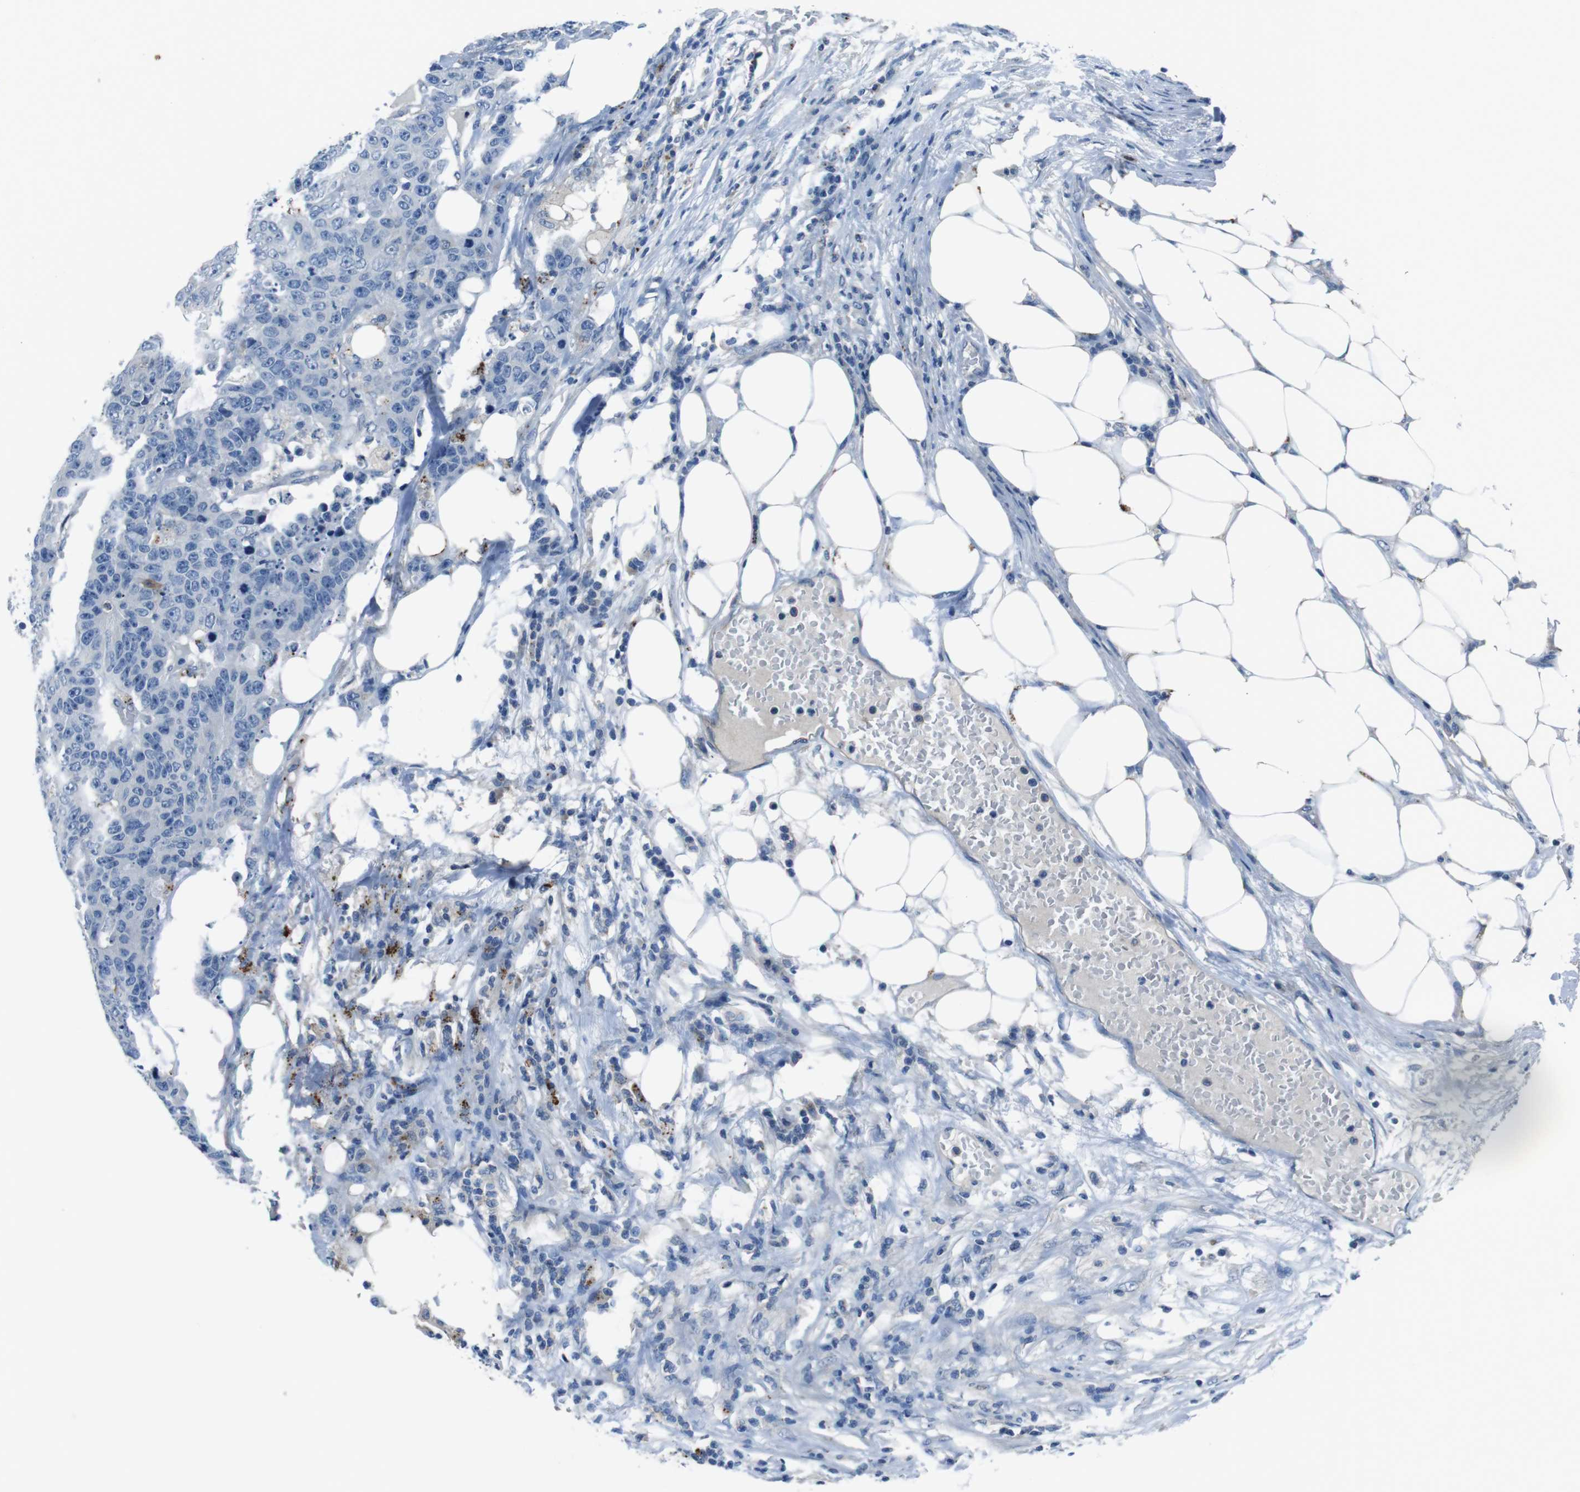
{"staining": {"intensity": "negative", "quantity": "none", "location": "none"}, "tissue": "colorectal cancer", "cell_type": "Tumor cells", "image_type": "cancer", "snomed": [{"axis": "morphology", "description": "Adenocarcinoma, NOS"}, {"axis": "topography", "description": "Colon"}], "caption": "DAB (3,3'-diaminobenzidine) immunohistochemical staining of colorectal cancer exhibits no significant expression in tumor cells.", "gene": "TULP3", "patient": {"sex": "female", "age": 86}}